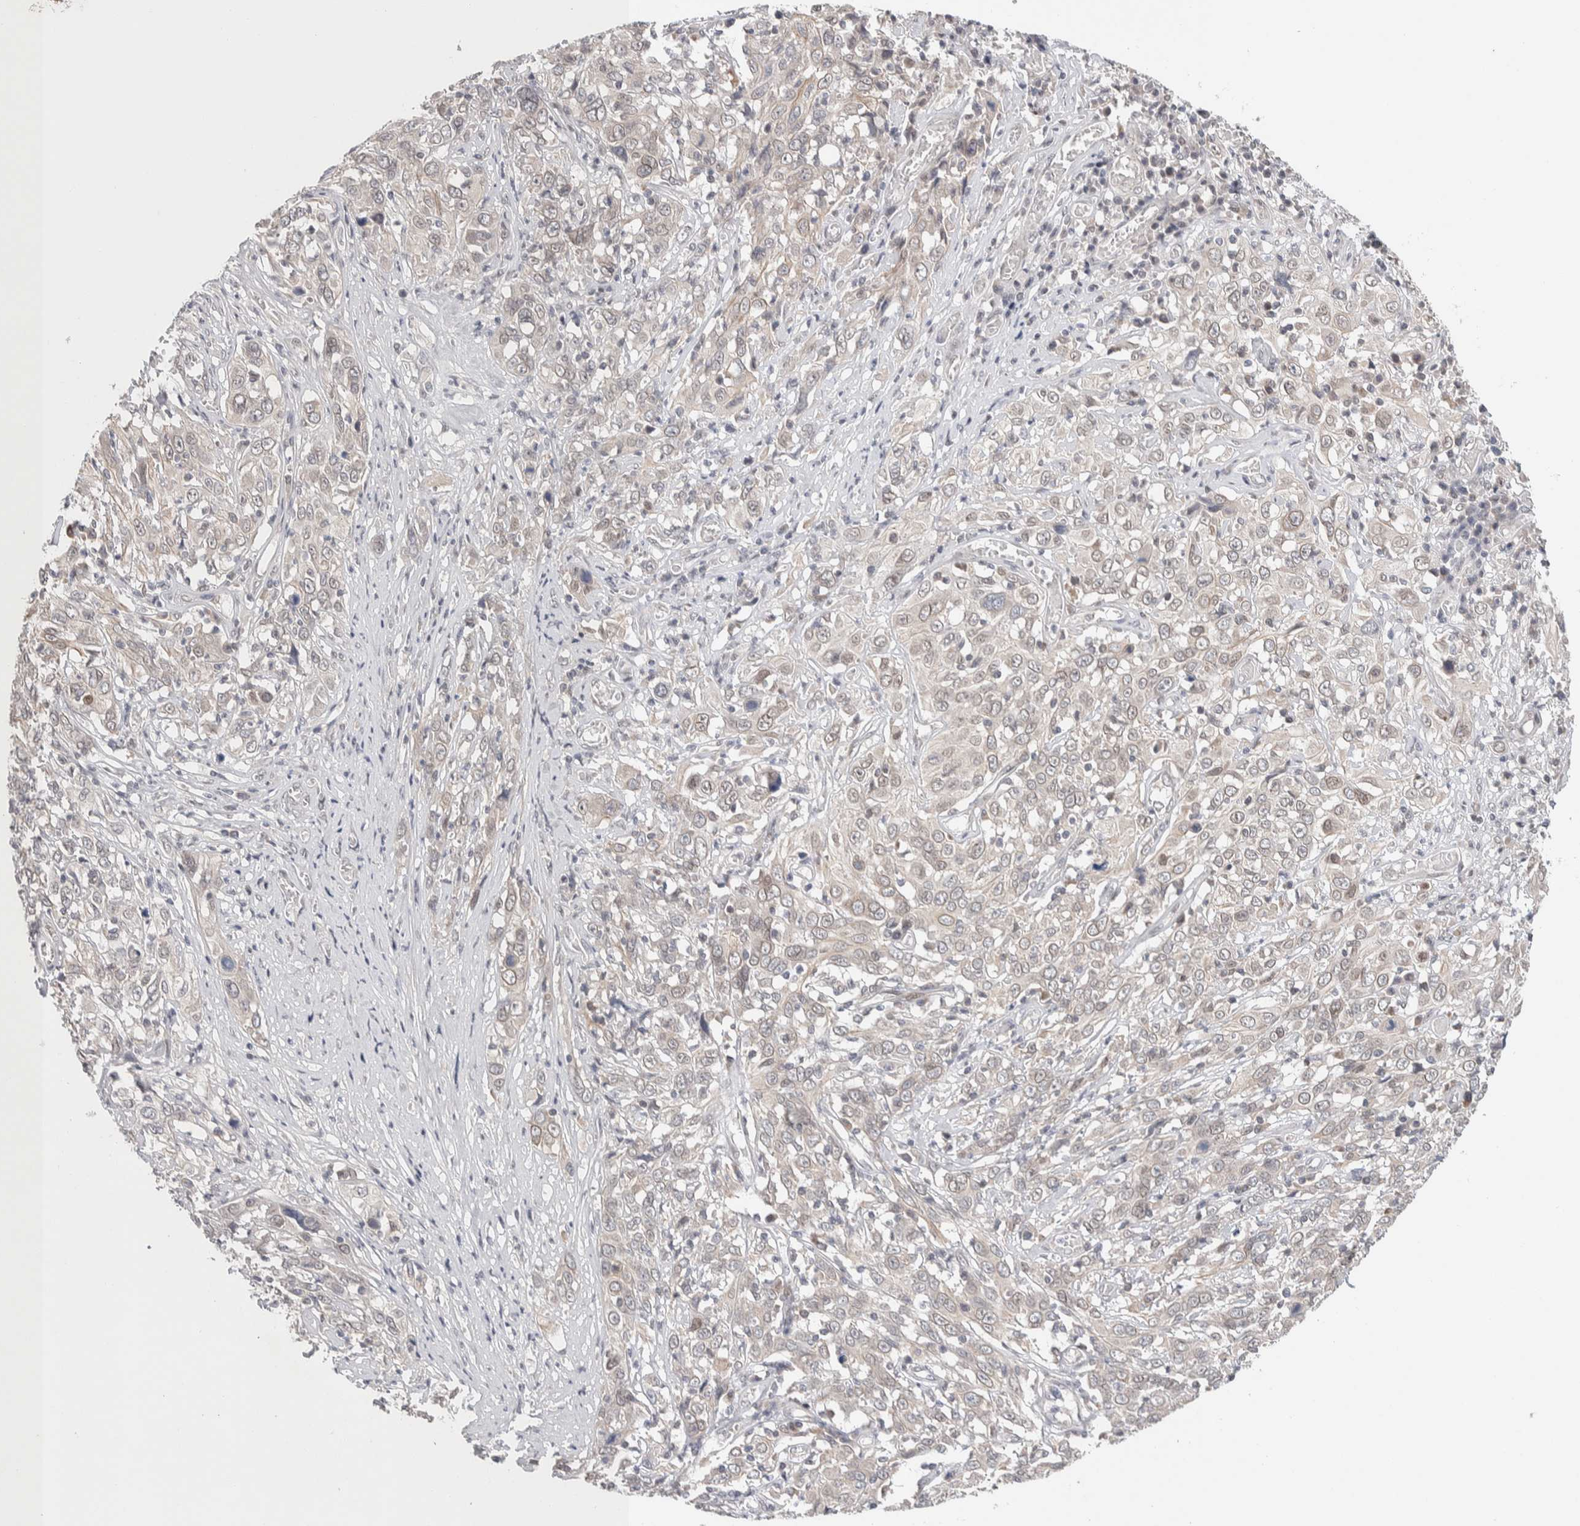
{"staining": {"intensity": "negative", "quantity": "none", "location": "none"}, "tissue": "cervical cancer", "cell_type": "Tumor cells", "image_type": "cancer", "snomed": [{"axis": "morphology", "description": "Squamous cell carcinoma, NOS"}, {"axis": "topography", "description": "Cervix"}], "caption": "Immunohistochemistry of cervical cancer (squamous cell carcinoma) reveals no expression in tumor cells.", "gene": "CRAT", "patient": {"sex": "female", "age": 46}}